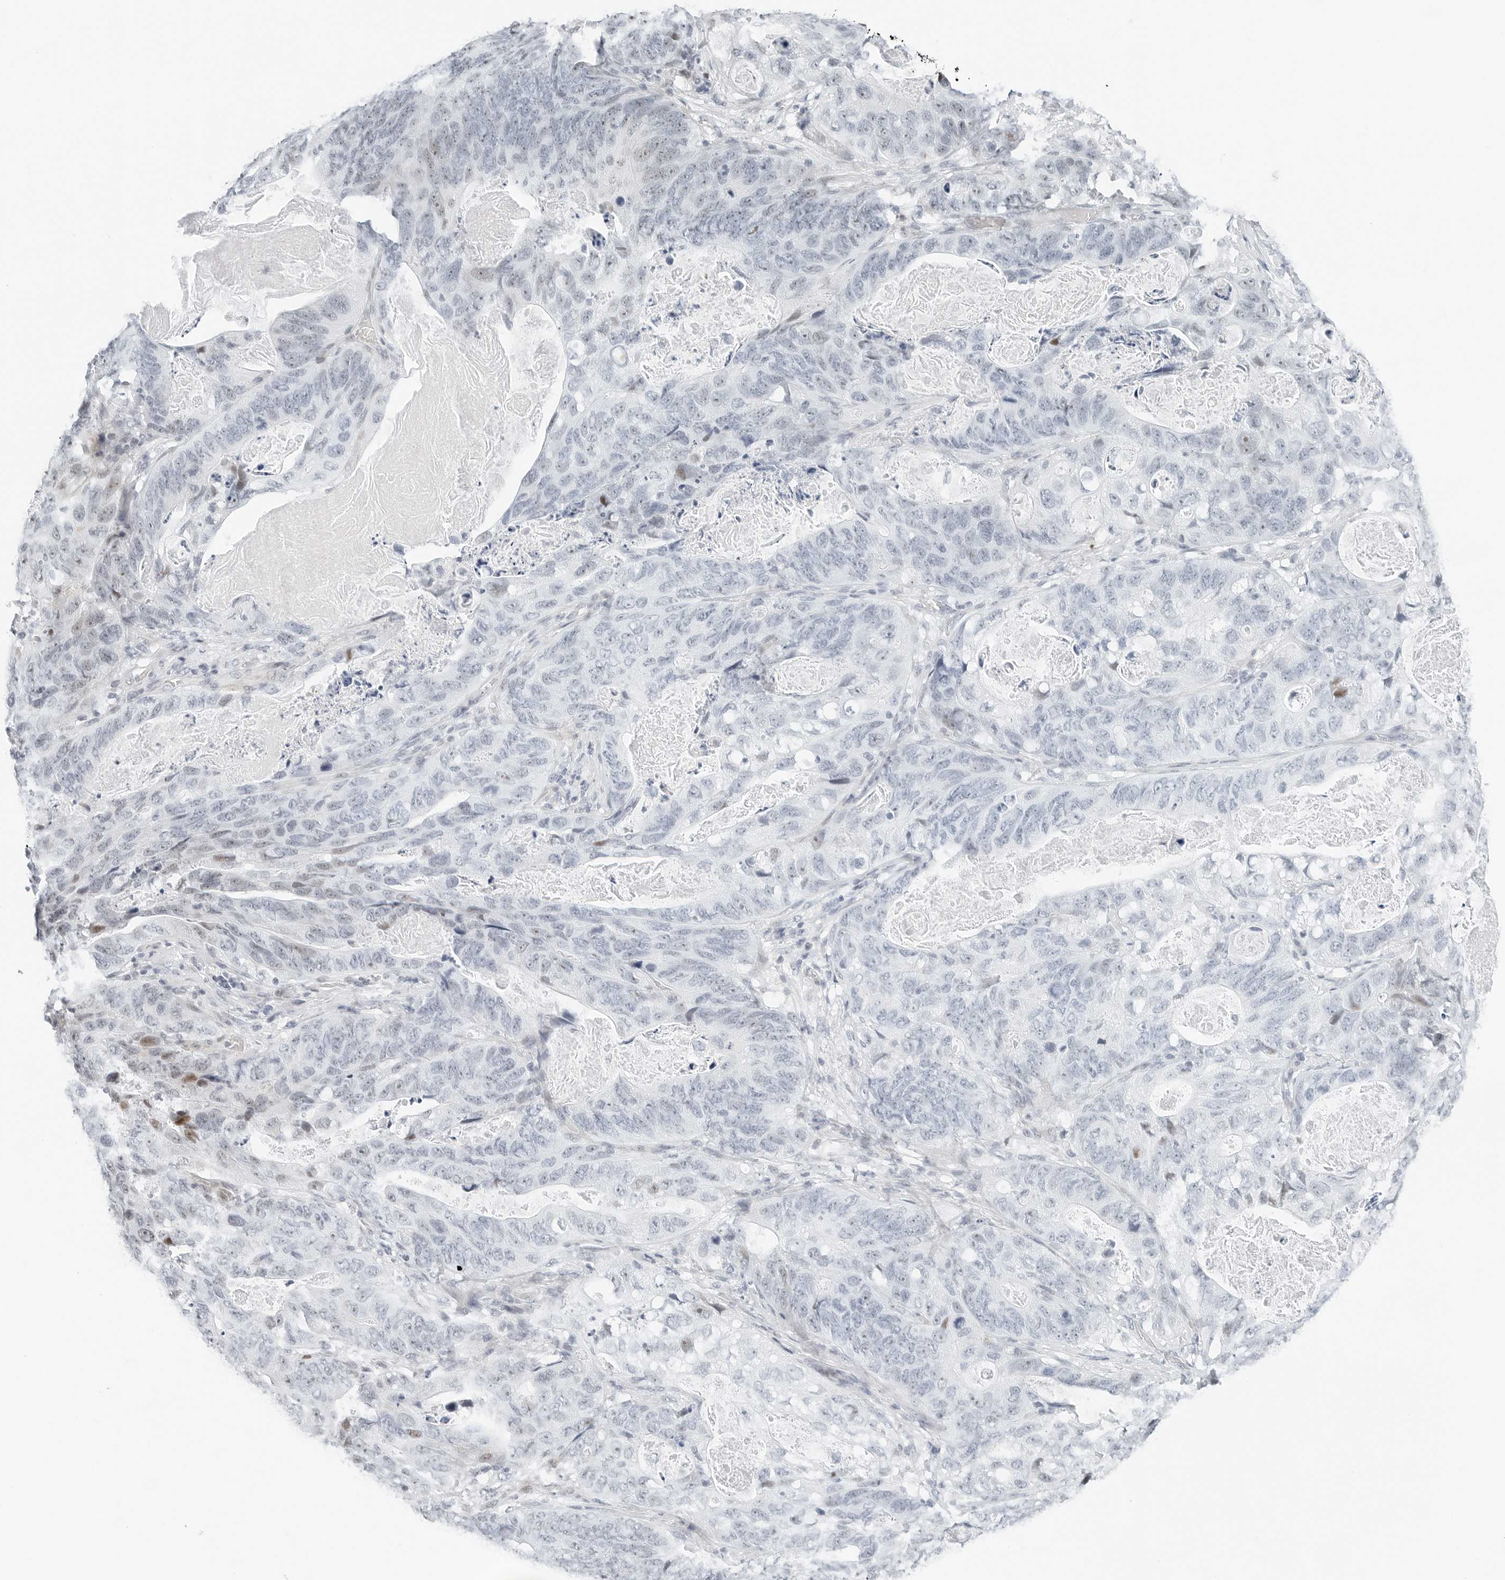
{"staining": {"intensity": "weak", "quantity": "<25%", "location": "nuclear"}, "tissue": "stomach cancer", "cell_type": "Tumor cells", "image_type": "cancer", "snomed": [{"axis": "morphology", "description": "Normal tissue, NOS"}, {"axis": "morphology", "description": "Adenocarcinoma, NOS"}, {"axis": "topography", "description": "Stomach"}], "caption": "Immunohistochemistry (IHC) histopathology image of neoplastic tissue: human stomach adenocarcinoma stained with DAB (3,3'-diaminobenzidine) demonstrates no significant protein expression in tumor cells.", "gene": "NTMT2", "patient": {"sex": "female", "age": 89}}